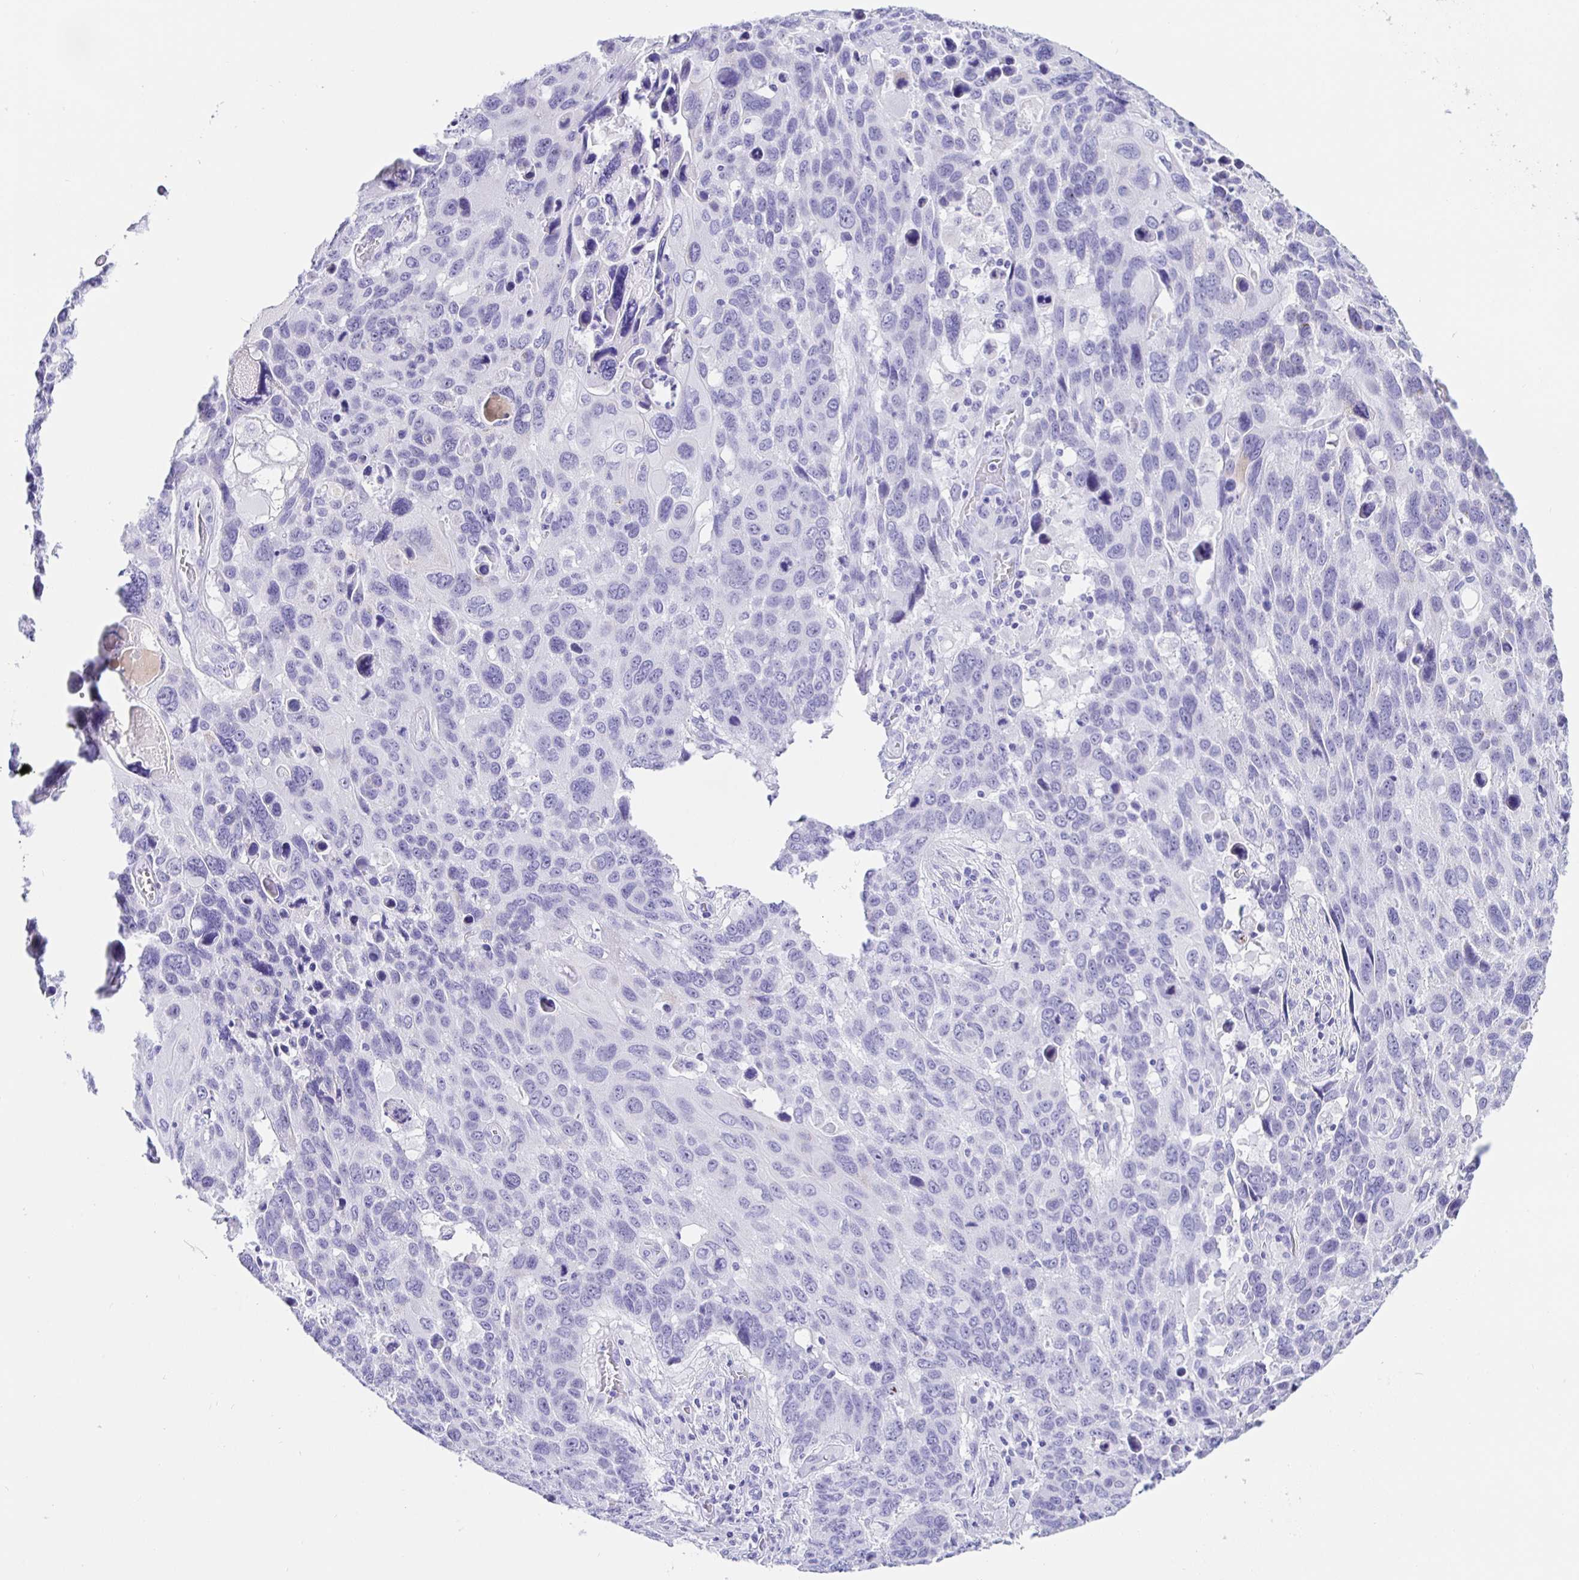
{"staining": {"intensity": "negative", "quantity": "none", "location": "none"}, "tissue": "lung cancer", "cell_type": "Tumor cells", "image_type": "cancer", "snomed": [{"axis": "morphology", "description": "Squamous cell carcinoma, NOS"}, {"axis": "topography", "description": "Lung"}], "caption": "DAB immunohistochemical staining of lung cancer demonstrates no significant expression in tumor cells.", "gene": "PRAMEF19", "patient": {"sex": "male", "age": 68}}